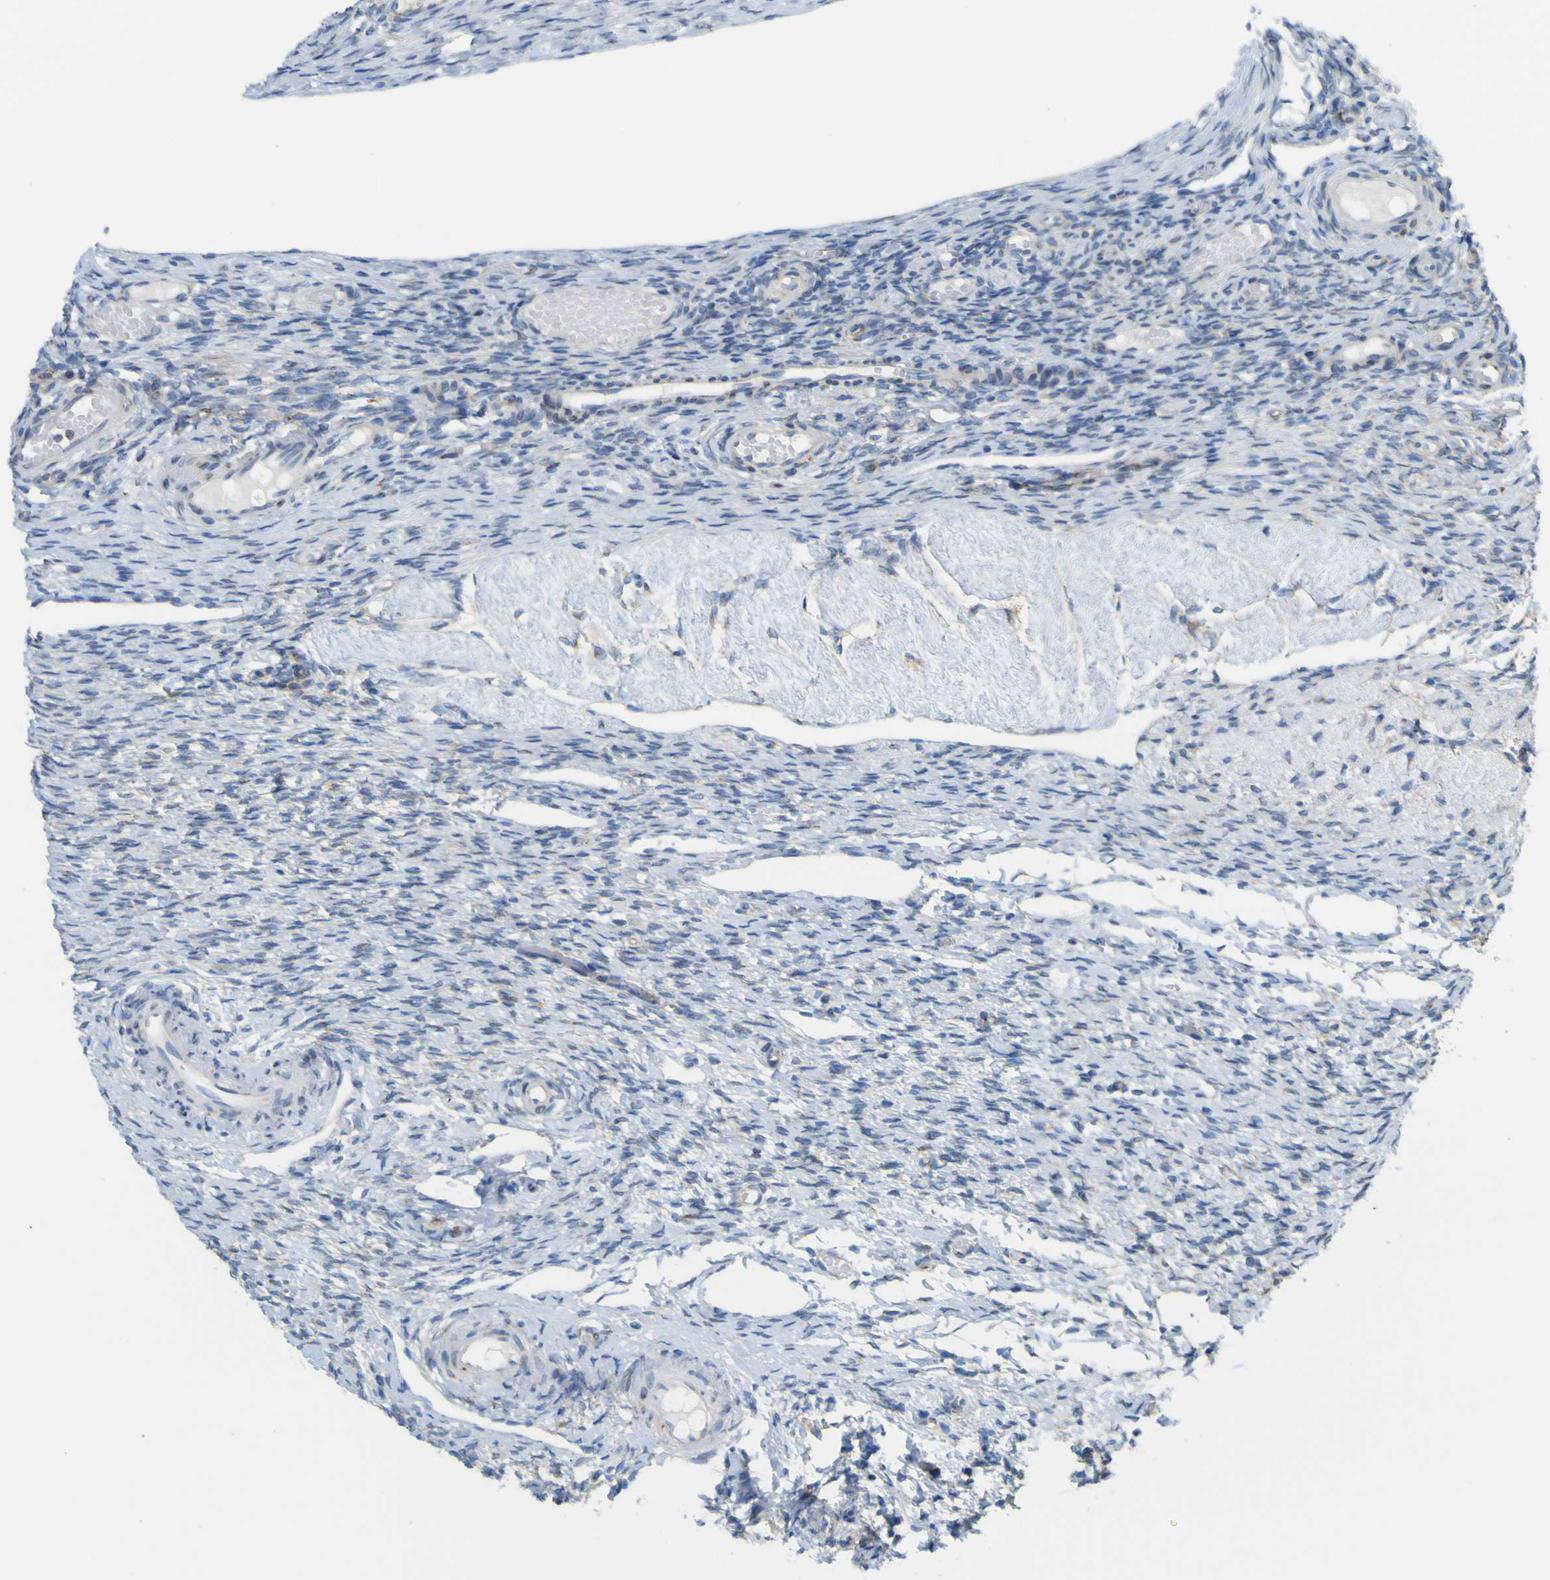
{"staining": {"intensity": "negative", "quantity": "none", "location": "none"}, "tissue": "ovary", "cell_type": "Ovarian stroma cells", "image_type": "normal", "snomed": [{"axis": "morphology", "description": "Normal tissue, NOS"}, {"axis": "topography", "description": "Ovary"}], "caption": "The image shows no significant positivity in ovarian stroma cells of ovary. The staining is performed using DAB (3,3'-diaminobenzidine) brown chromogen with nuclei counter-stained in using hematoxylin.", "gene": "IGF2R", "patient": {"sex": "female", "age": 60}}